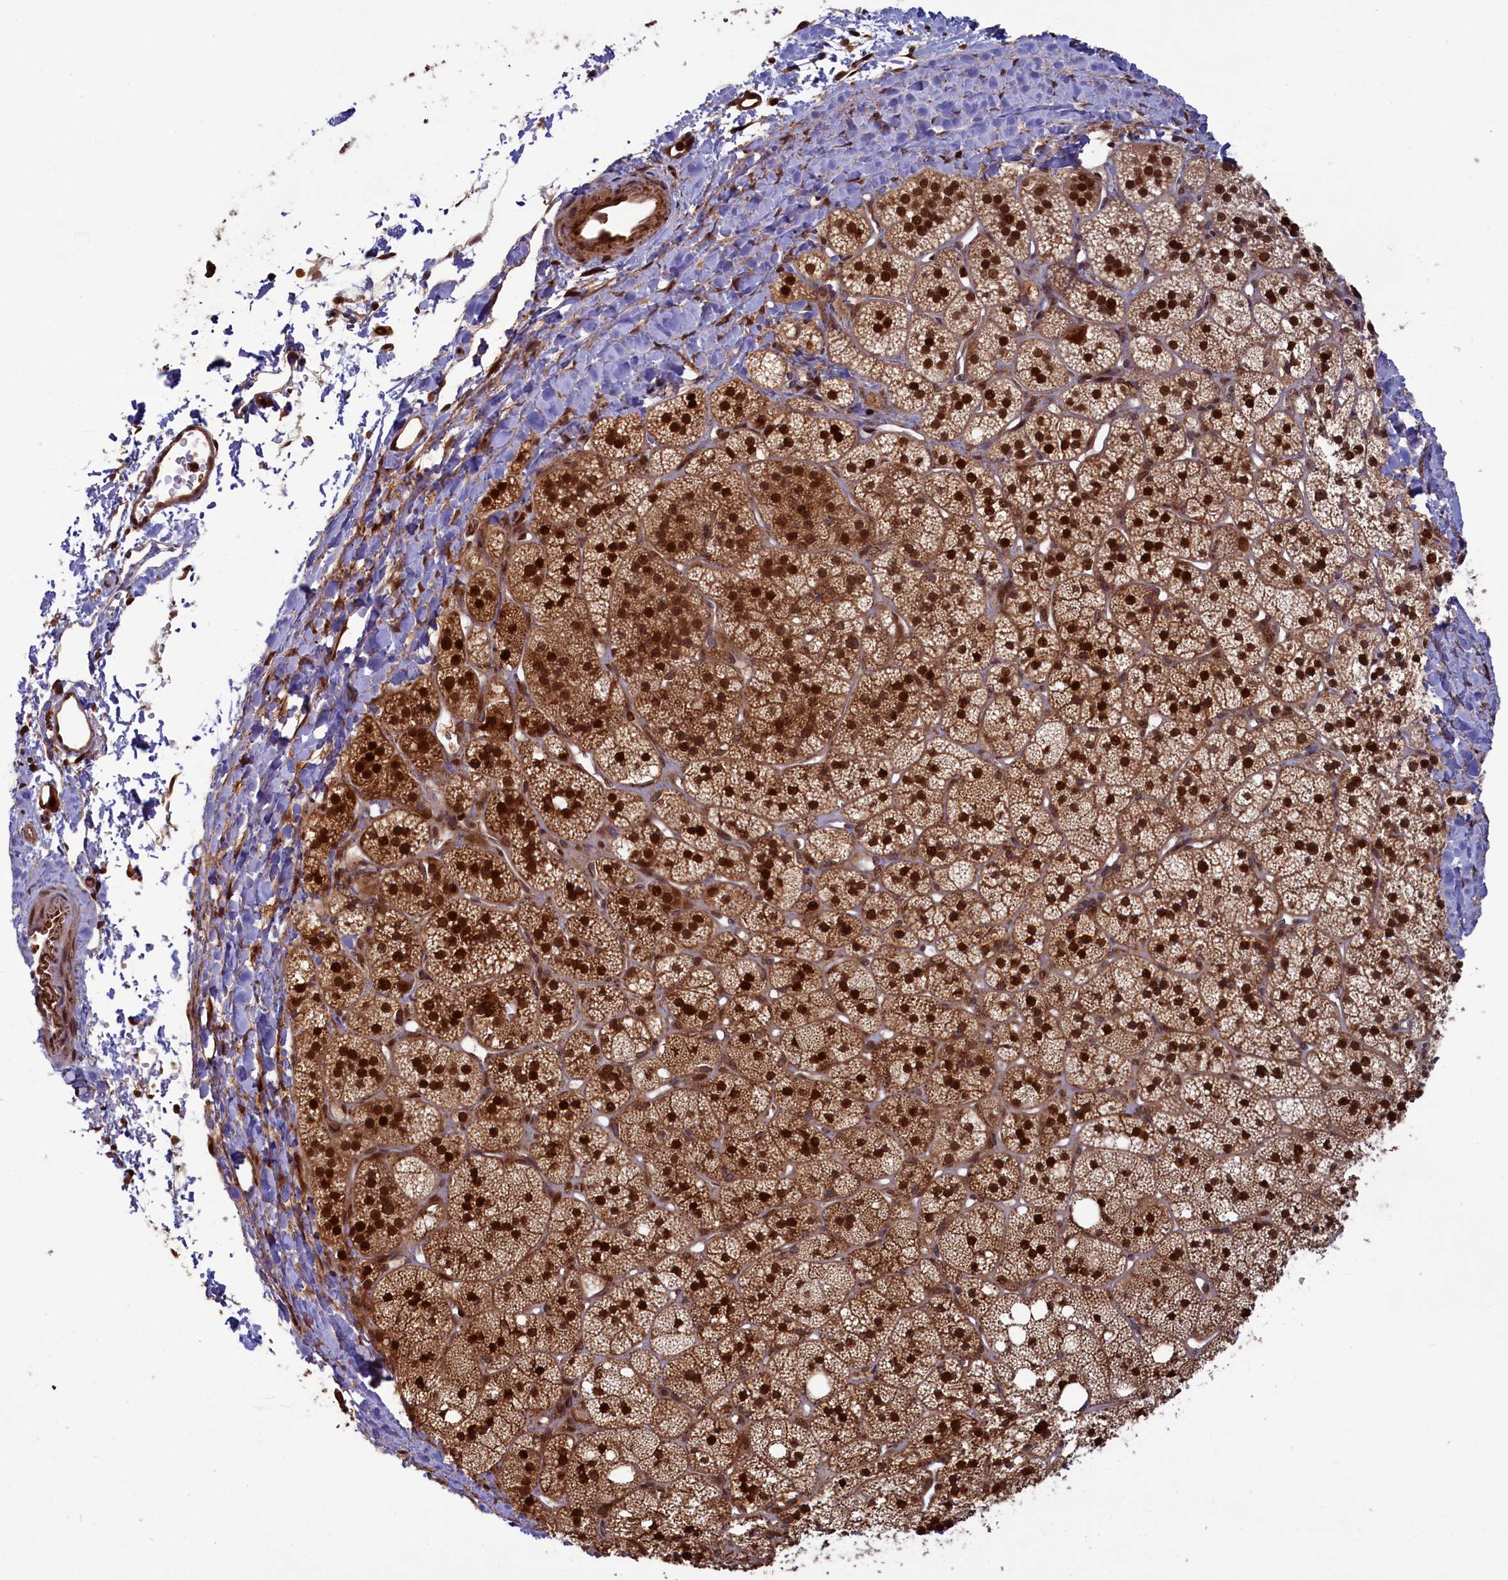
{"staining": {"intensity": "strong", "quantity": ">75%", "location": "cytoplasmic/membranous,nuclear"}, "tissue": "adrenal gland", "cell_type": "Glandular cells", "image_type": "normal", "snomed": [{"axis": "morphology", "description": "Normal tissue, NOS"}, {"axis": "topography", "description": "Adrenal gland"}], "caption": "A brown stain shows strong cytoplasmic/membranous,nuclear positivity of a protein in glandular cells of normal human adrenal gland. The staining is performed using DAB brown chromogen to label protein expression. The nuclei are counter-stained blue using hematoxylin.", "gene": "NAE1", "patient": {"sex": "male", "age": 61}}